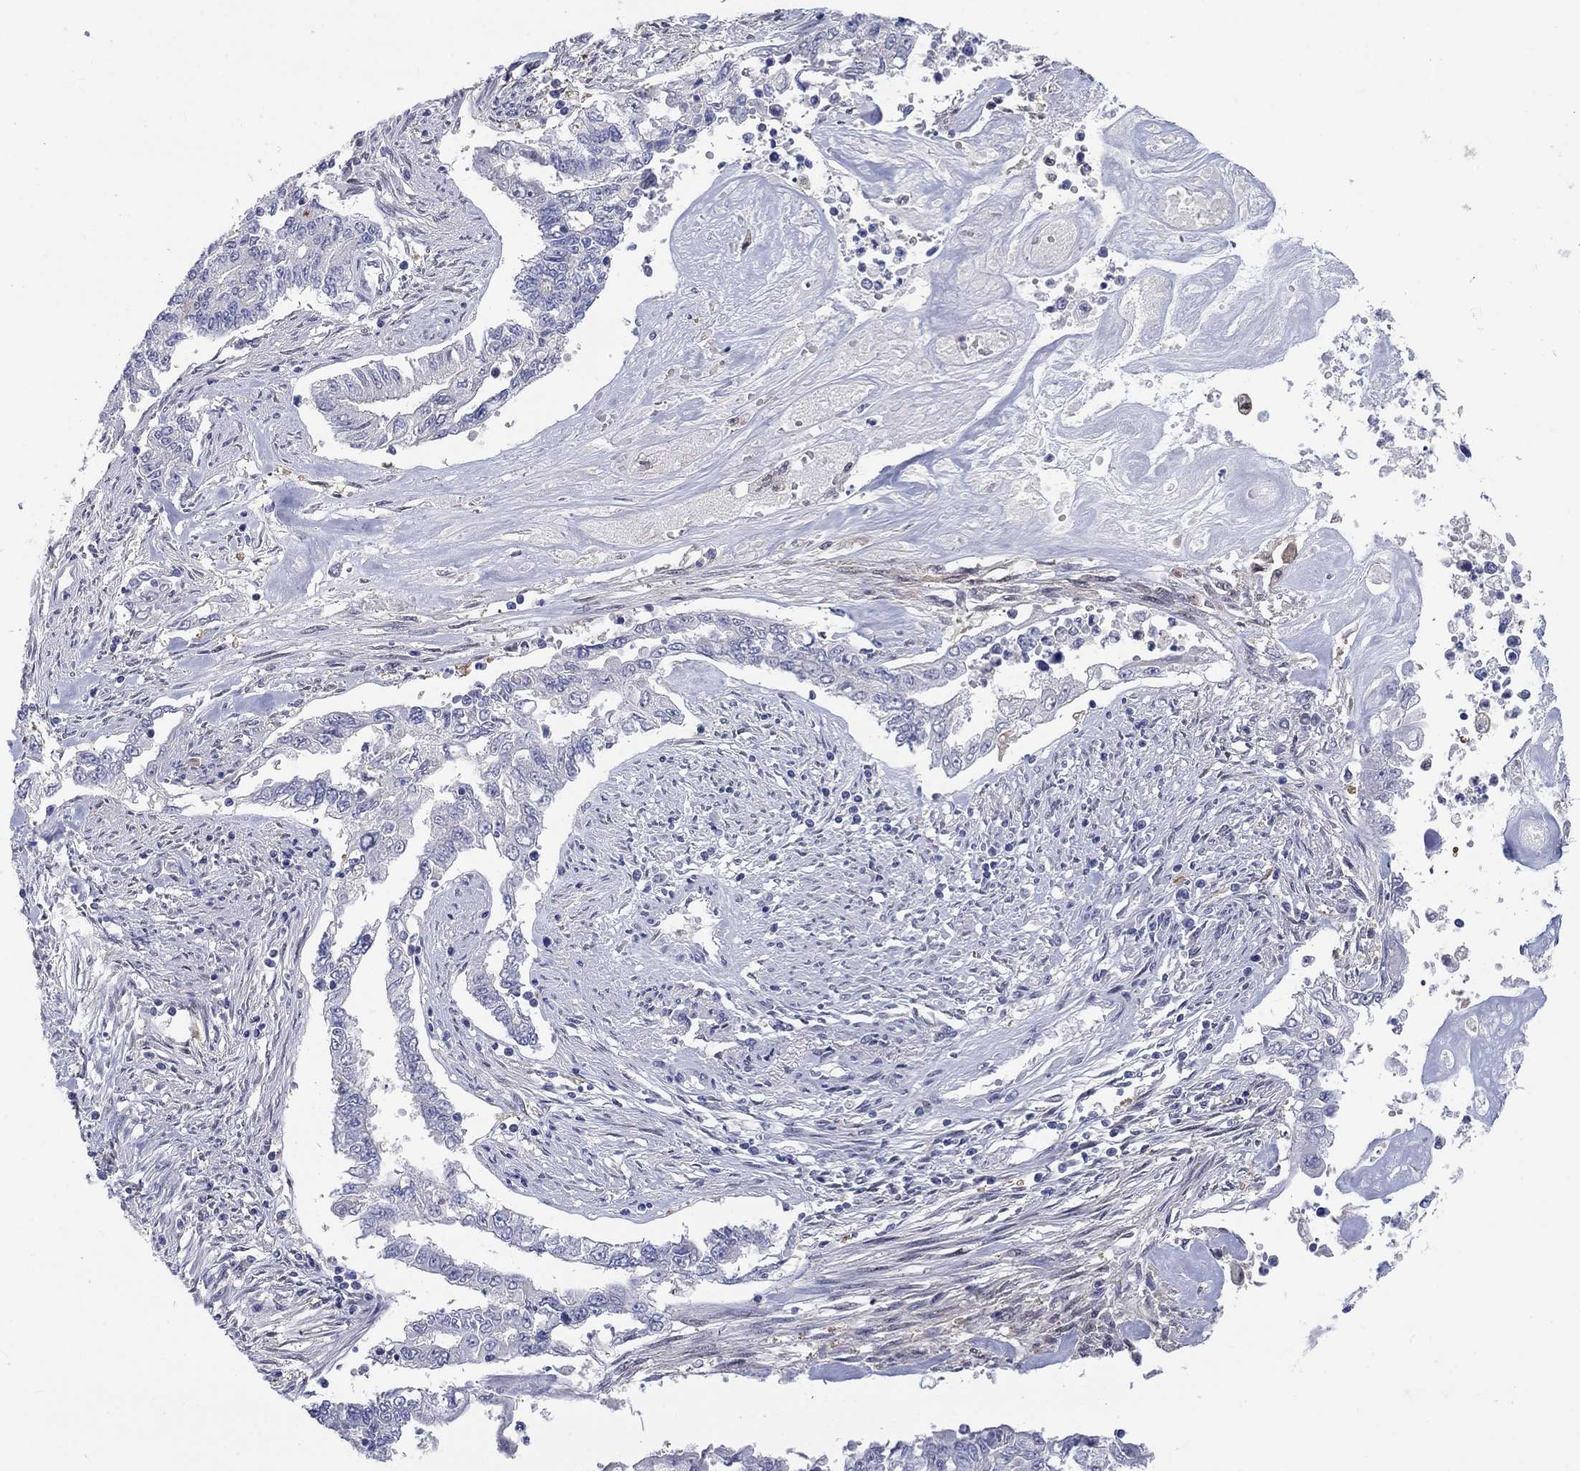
{"staining": {"intensity": "negative", "quantity": "none", "location": "none"}, "tissue": "endometrial cancer", "cell_type": "Tumor cells", "image_type": "cancer", "snomed": [{"axis": "morphology", "description": "Adenocarcinoma, NOS"}, {"axis": "topography", "description": "Uterus"}], "caption": "Protein analysis of adenocarcinoma (endometrial) demonstrates no significant staining in tumor cells.", "gene": "EGFLAM", "patient": {"sex": "female", "age": 59}}